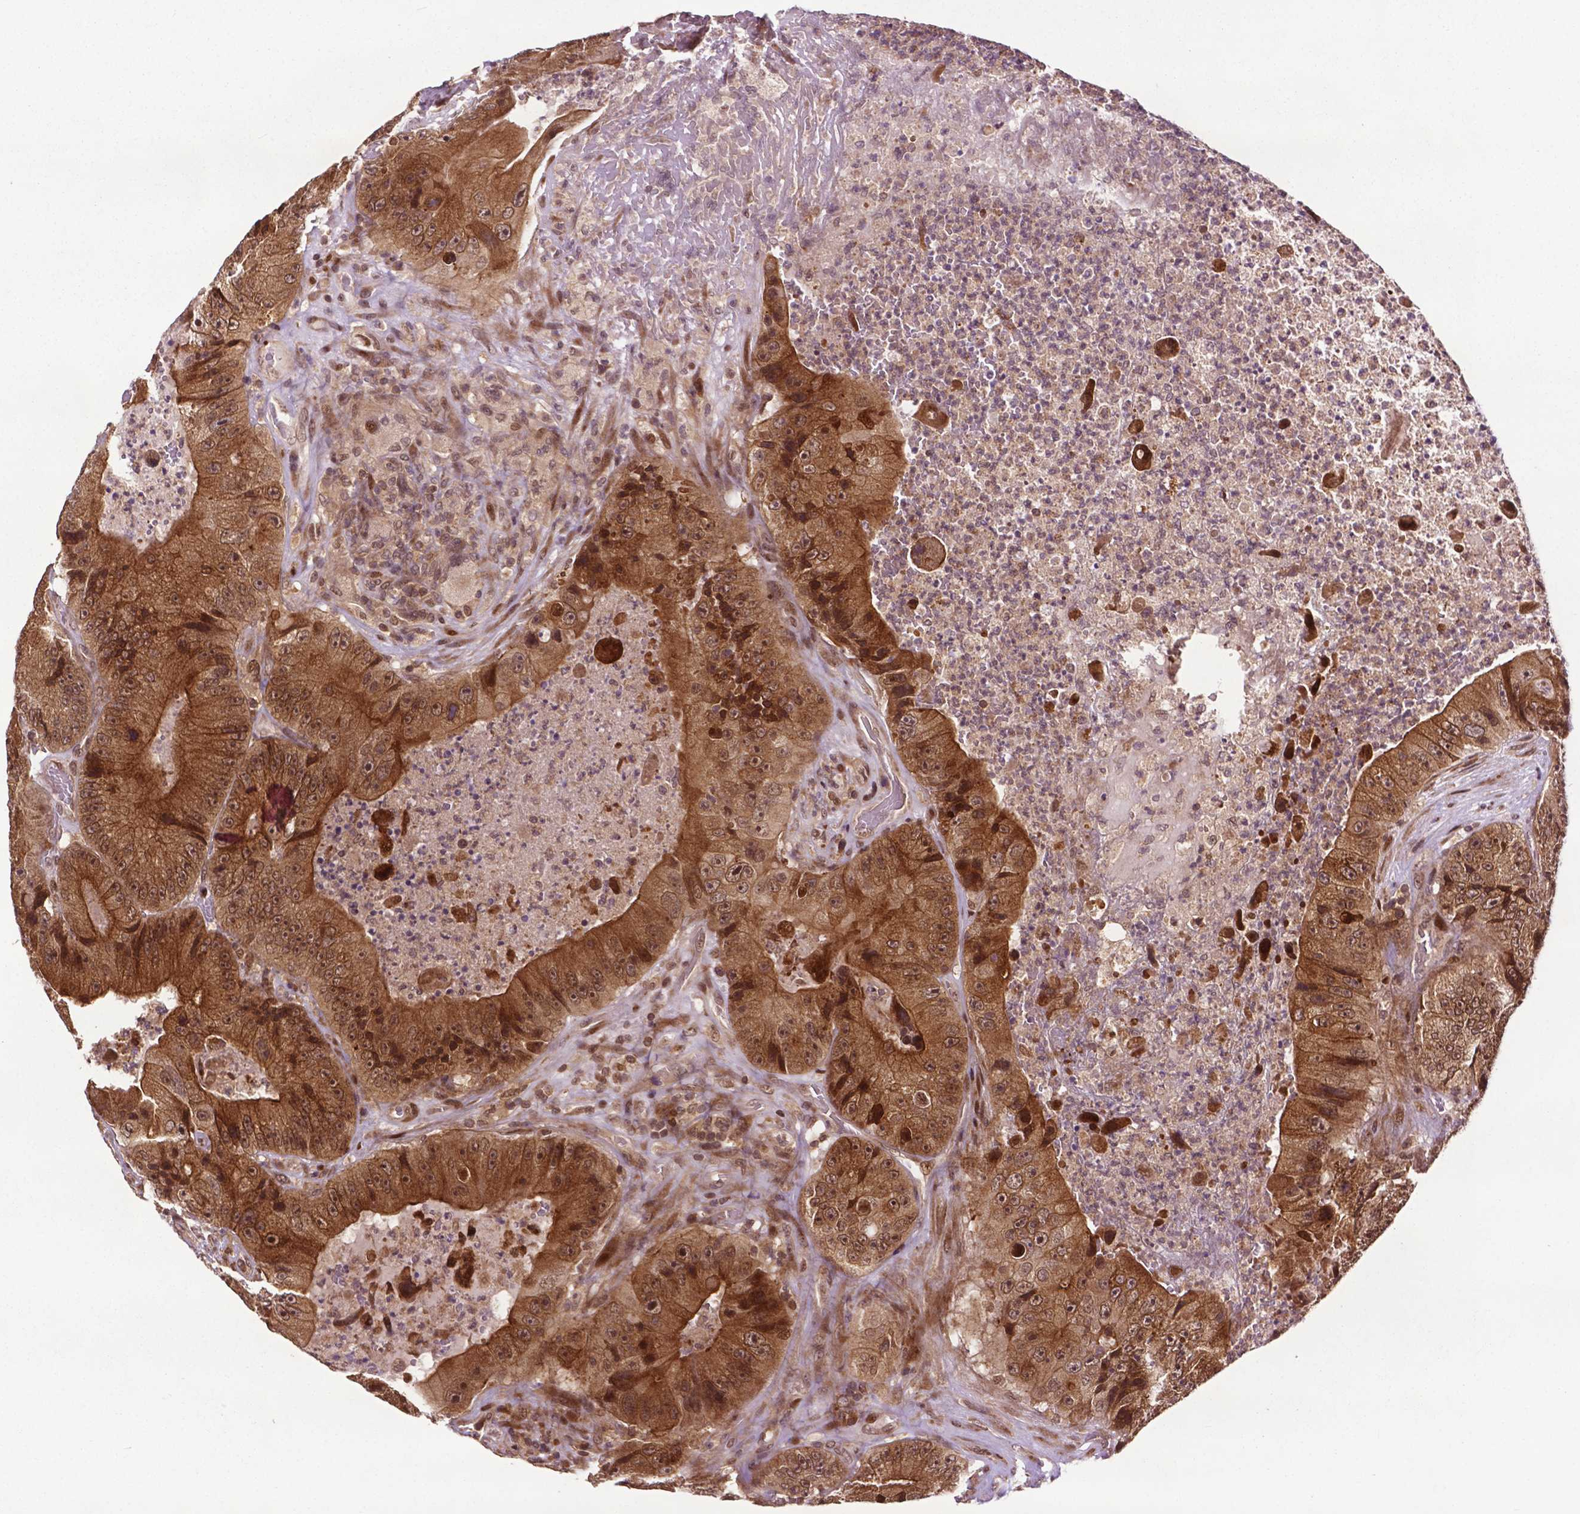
{"staining": {"intensity": "moderate", "quantity": ">75%", "location": "cytoplasmic/membranous,nuclear"}, "tissue": "colorectal cancer", "cell_type": "Tumor cells", "image_type": "cancer", "snomed": [{"axis": "morphology", "description": "Adenocarcinoma, NOS"}, {"axis": "topography", "description": "Colon"}], "caption": "Colorectal cancer (adenocarcinoma) stained with DAB immunohistochemistry (IHC) reveals medium levels of moderate cytoplasmic/membranous and nuclear staining in approximately >75% of tumor cells. (DAB (3,3'-diaminobenzidine) = brown stain, brightfield microscopy at high magnification).", "gene": "TMX2", "patient": {"sex": "female", "age": 86}}